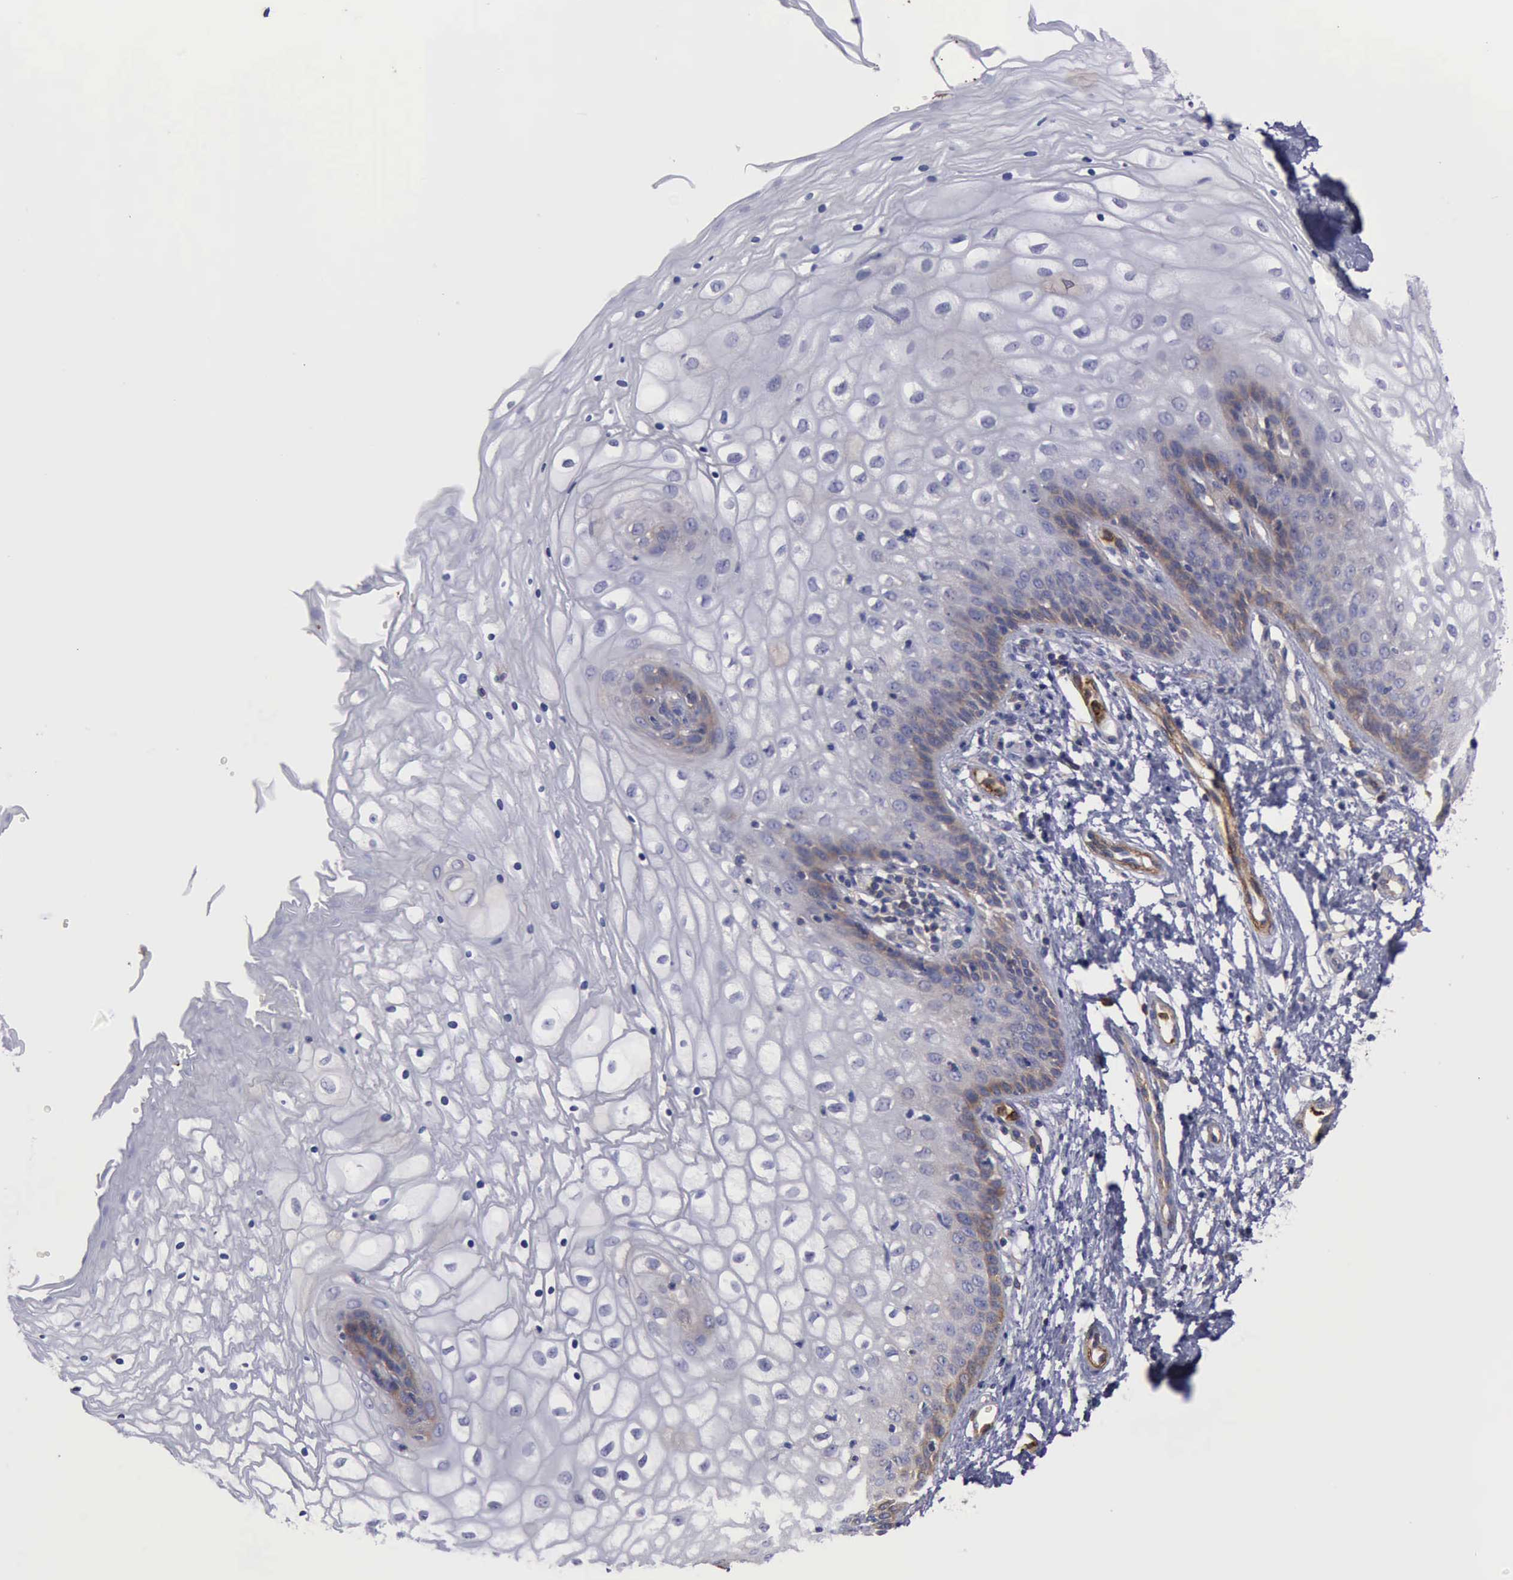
{"staining": {"intensity": "weak", "quantity": "<25%", "location": "cytoplasmic/membranous"}, "tissue": "vagina", "cell_type": "Squamous epithelial cells", "image_type": "normal", "snomed": [{"axis": "morphology", "description": "Normal tissue, NOS"}, {"axis": "topography", "description": "Vagina"}], "caption": "Immunohistochemical staining of unremarkable human vagina shows no significant positivity in squamous epithelial cells.", "gene": "FLNA", "patient": {"sex": "female", "age": 34}}